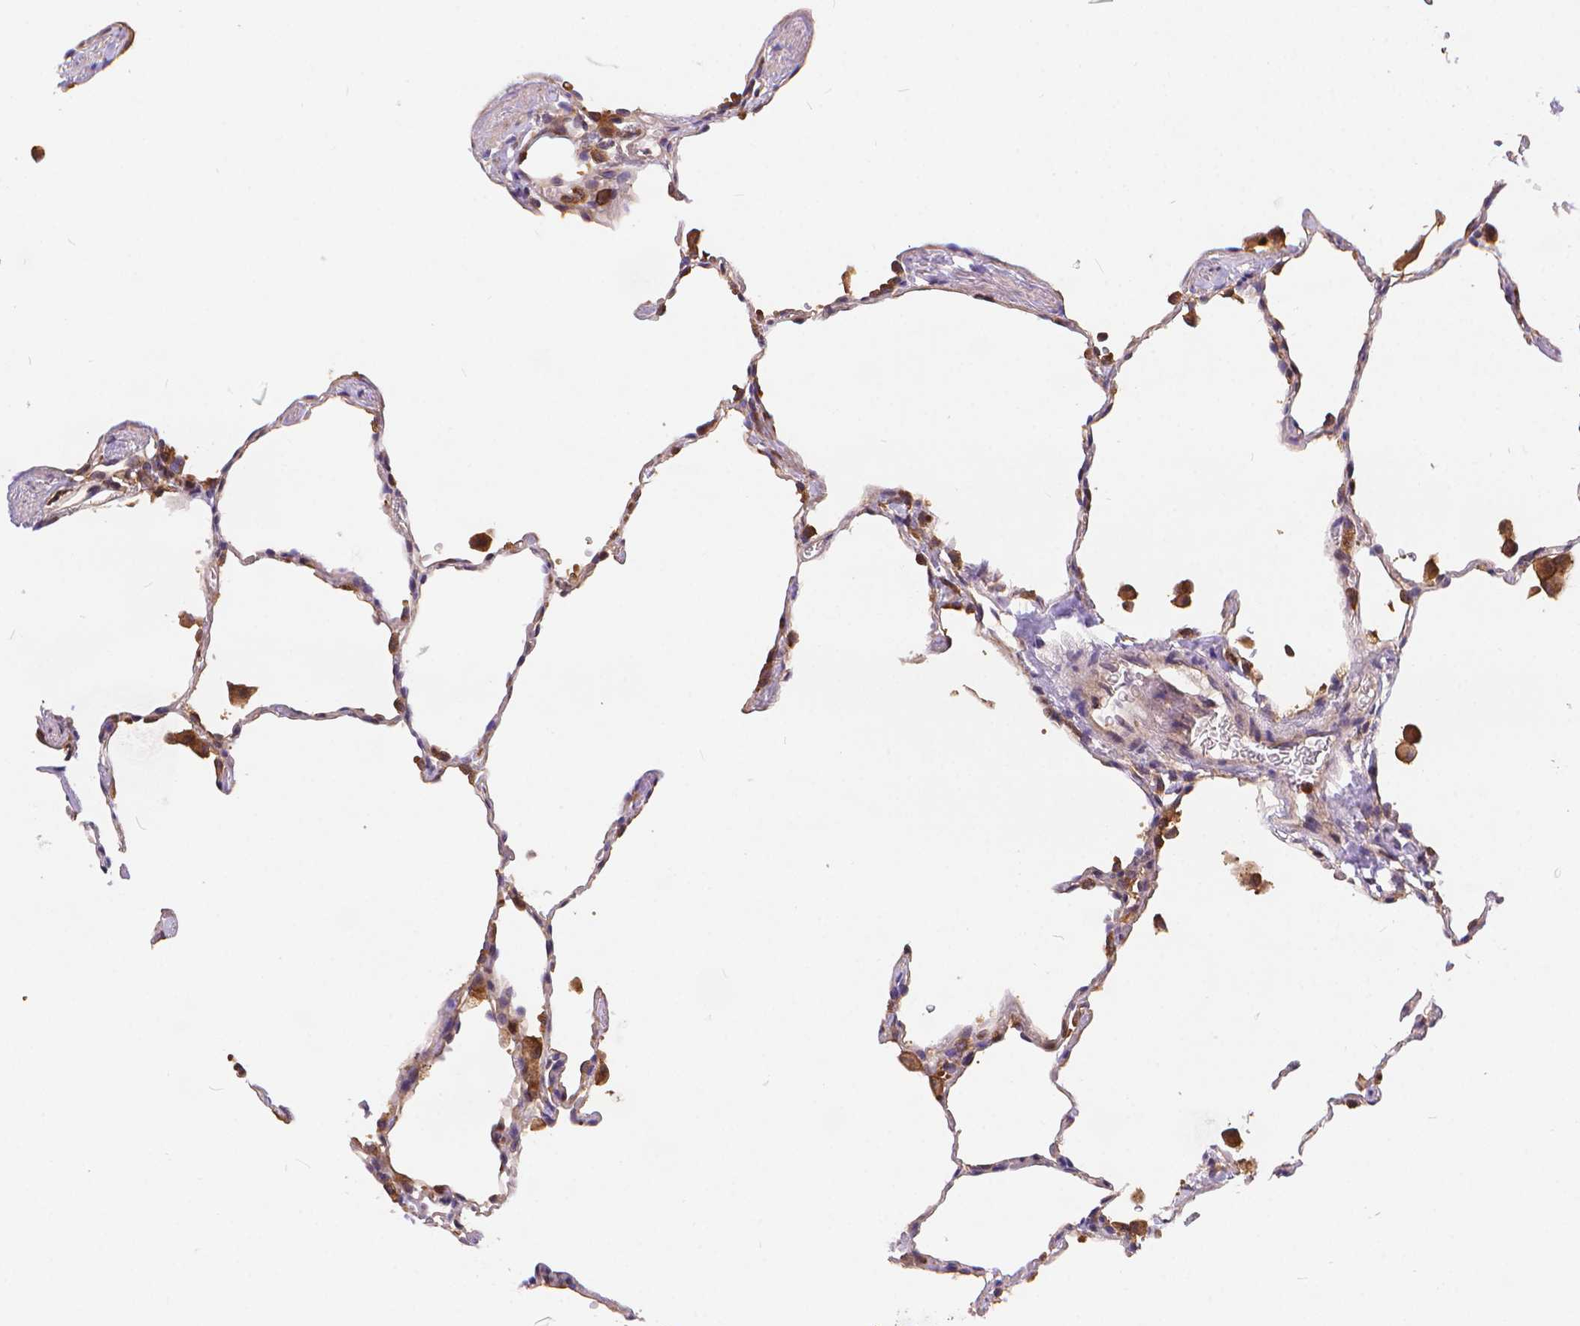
{"staining": {"intensity": "weak", "quantity": ">75%", "location": "cytoplasmic/membranous"}, "tissue": "lung", "cell_type": "Alveolar cells", "image_type": "normal", "snomed": [{"axis": "morphology", "description": "Normal tissue, NOS"}, {"axis": "topography", "description": "Lung"}], "caption": "Human lung stained for a protein (brown) reveals weak cytoplasmic/membranous positive positivity in about >75% of alveolar cells.", "gene": "ARAP1", "patient": {"sex": "female", "age": 47}}